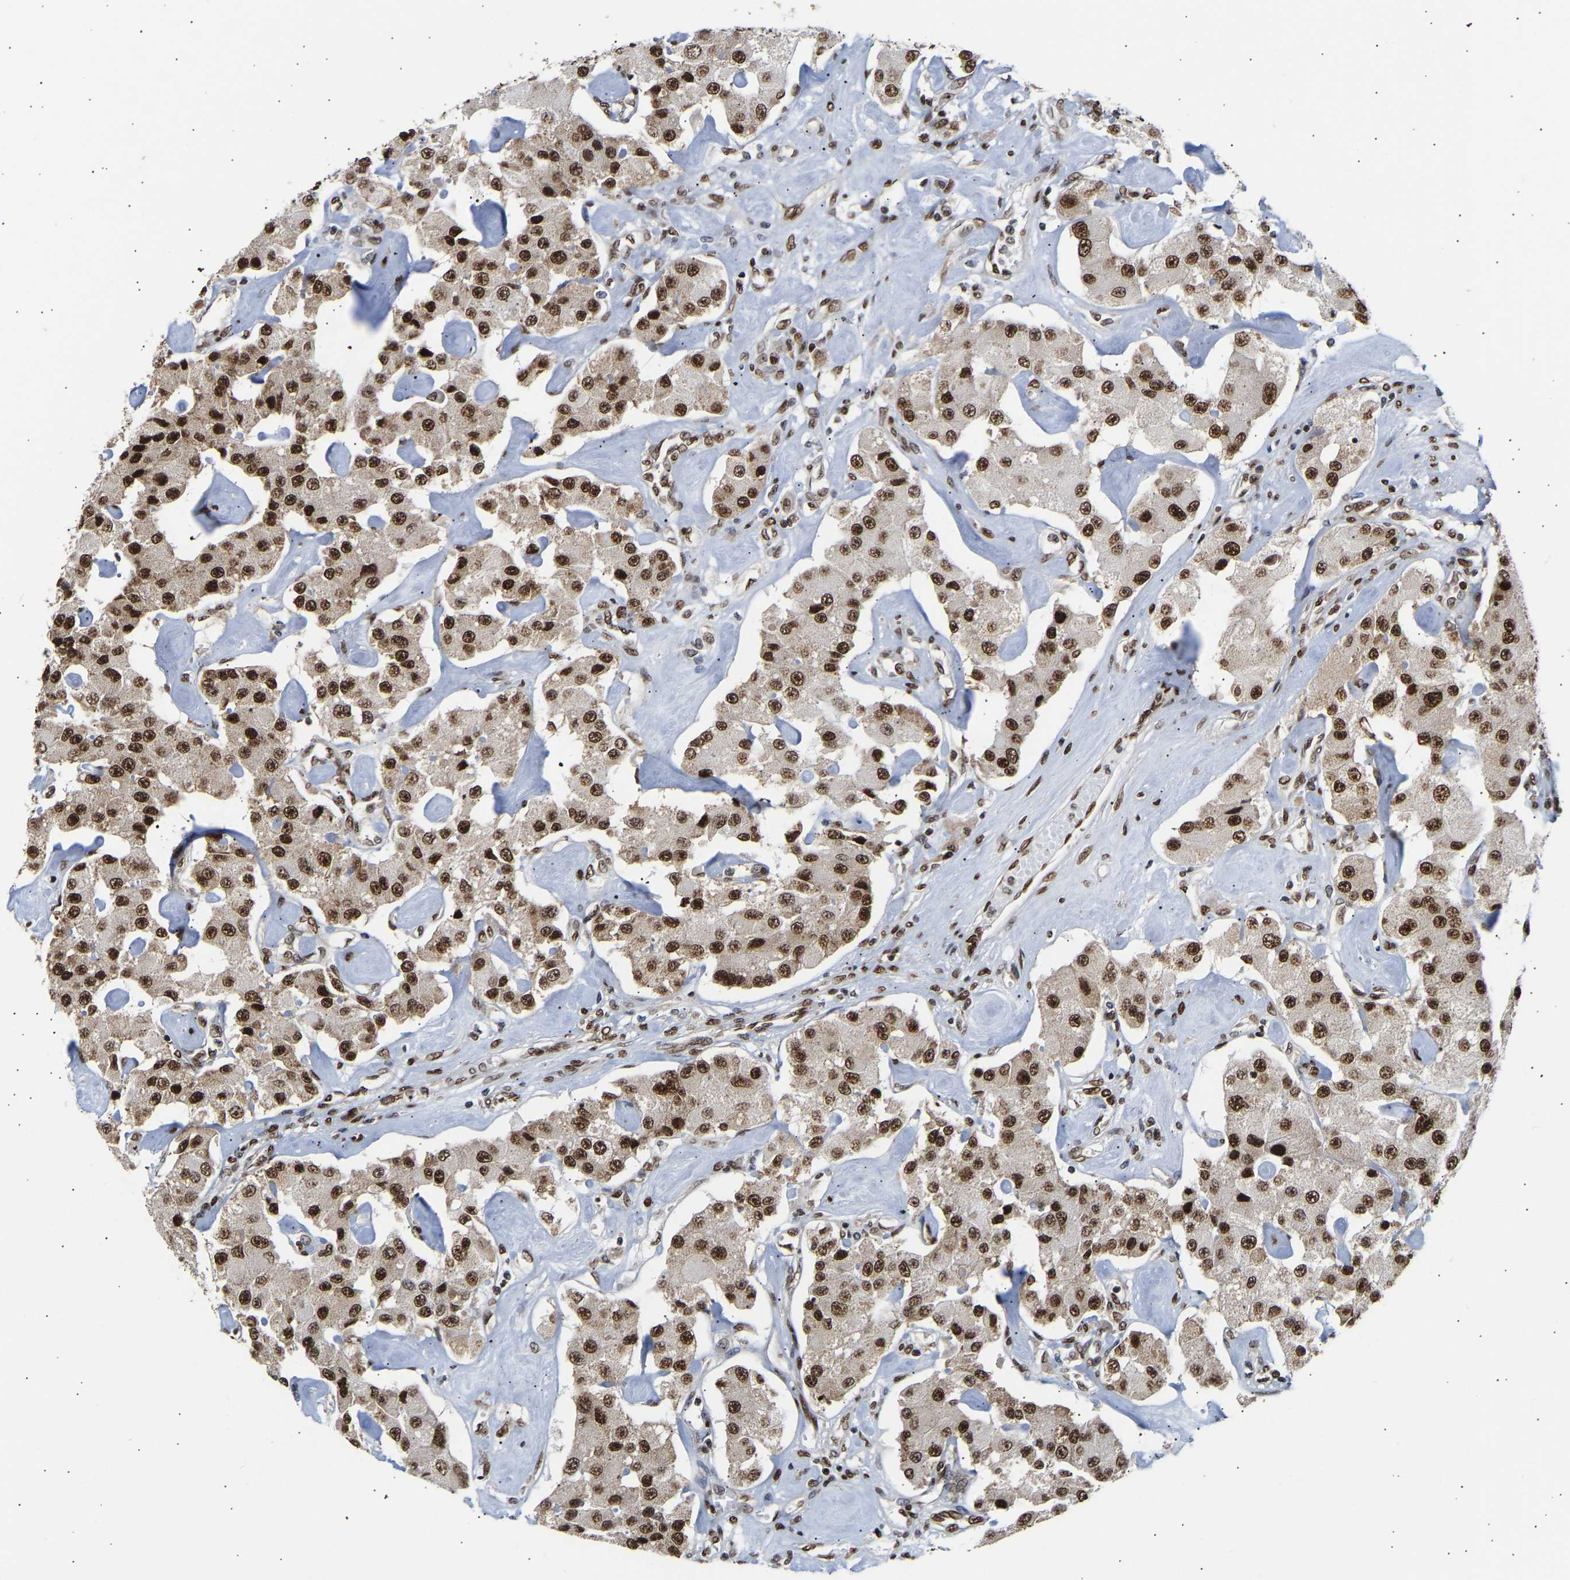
{"staining": {"intensity": "strong", "quantity": ">75%", "location": "cytoplasmic/membranous,nuclear"}, "tissue": "carcinoid", "cell_type": "Tumor cells", "image_type": "cancer", "snomed": [{"axis": "morphology", "description": "Carcinoid, malignant, NOS"}, {"axis": "topography", "description": "Pancreas"}], "caption": "Approximately >75% of tumor cells in malignant carcinoid show strong cytoplasmic/membranous and nuclear protein expression as visualized by brown immunohistochemical staining.", "gene": "PSIP1", "patient": {"sex": "male", "age": 41}}